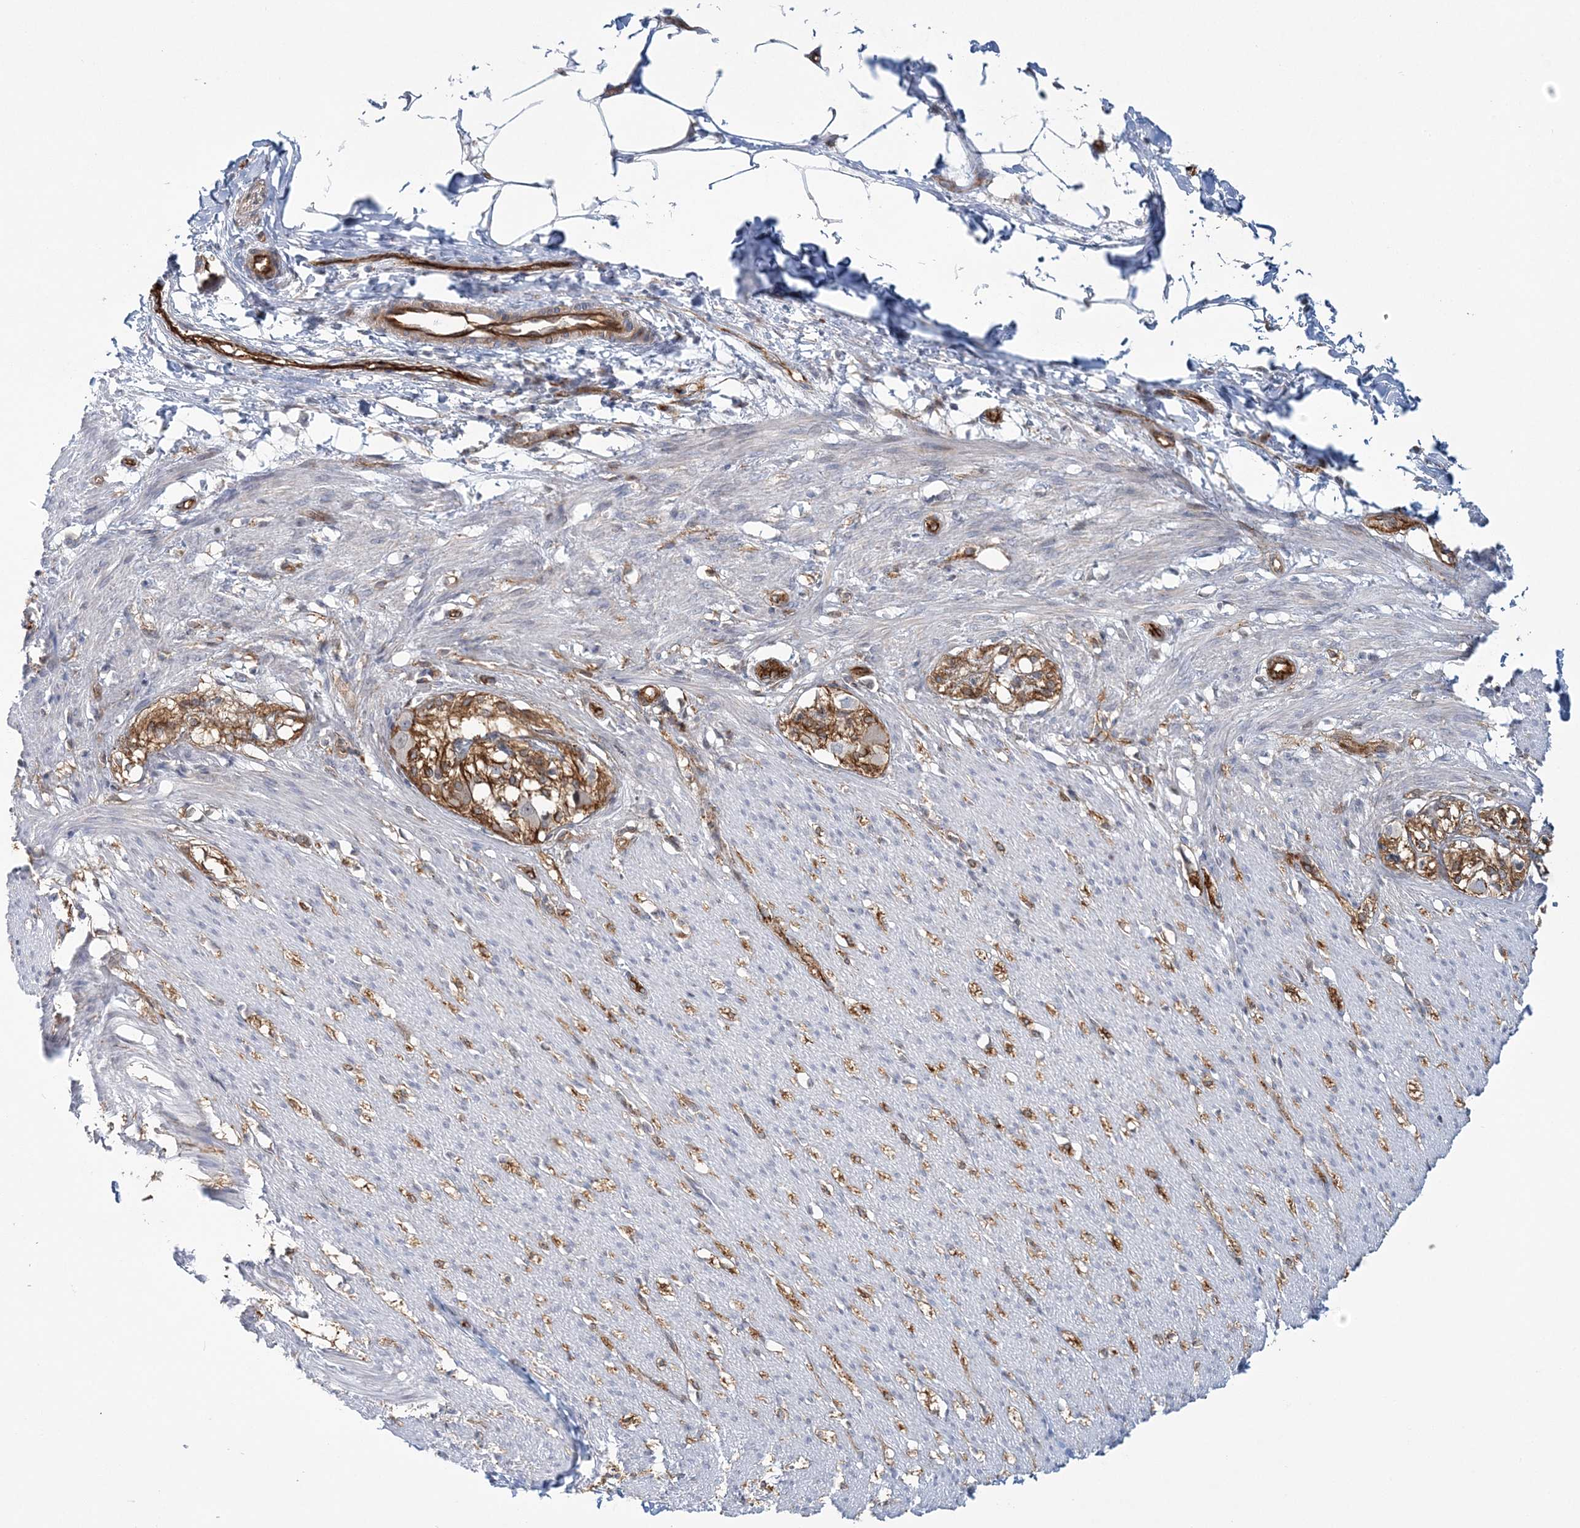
{"staining": {"intensity": "negative", "quantity": "none", "location": "none"}, "tissue": "smooth muscle", "cell_type": "Smooth muscle cells", "image_type": "normal", "snomed": [{"axis": "morphology", "description": "Normal tissue, NOS"}, {"axis": "morphology", "description": "Adenocarcinoma, NOS"}, {"axis": "topography", "description": "Smooth muscle"}, {"axis": "topography", "description": "Colon"}], "caption": "DAB (3,3'-diaminobenzidine) immunohistochemical staining of benign smooth muscle reveals no significant positivity in smooth muscle cells.", "gene": "AFAP1L2", "patient": {"sex": "male", "age": 14}}